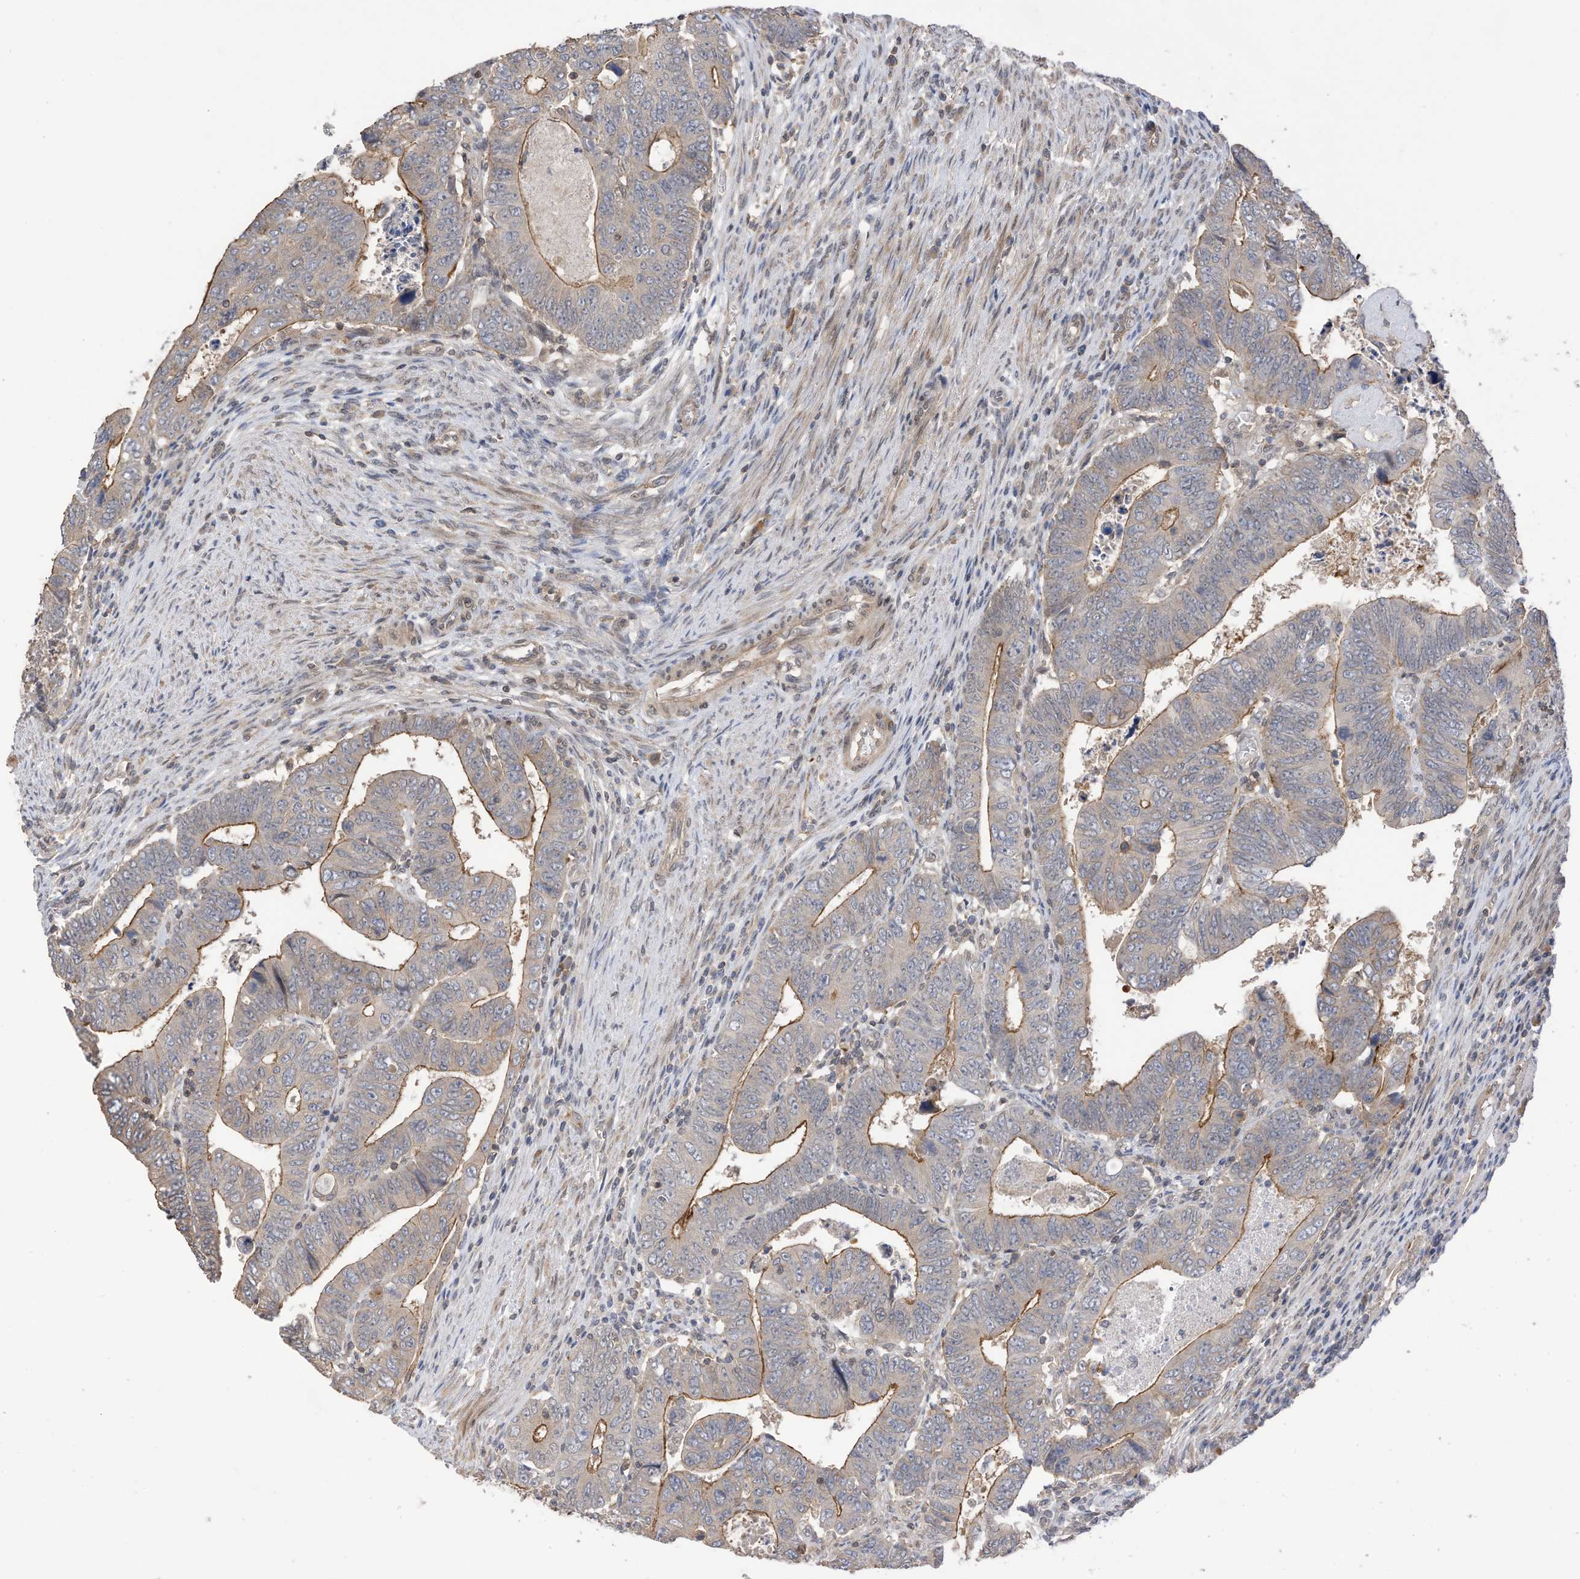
{"staining": {"intensity": "moderate", "quantity": "25%-75%", "location": "cytoplasmic/membranous"}, "tissue": "colorectal cancer", "cell_type": "Tumor cells", "image_type": "cancer", "snomed": [{"axis": "morphology", "description": "Normal tissue, NOS"}, {"axis": "morphology", "description": "Adenocarcinoma, NOS"}, {"axis": "topography", "description": "Rectum"}], "caption": "This image reveals colorectal adenocarcinoma stained with IHC to label a protein in brown. The cytoplasmic/membranous of tumor cells show moderate positivity for the protein. Nuclei are counter-stained blue.", "gene": "REC8", "patient": {"sex": "female", "age": 65}}